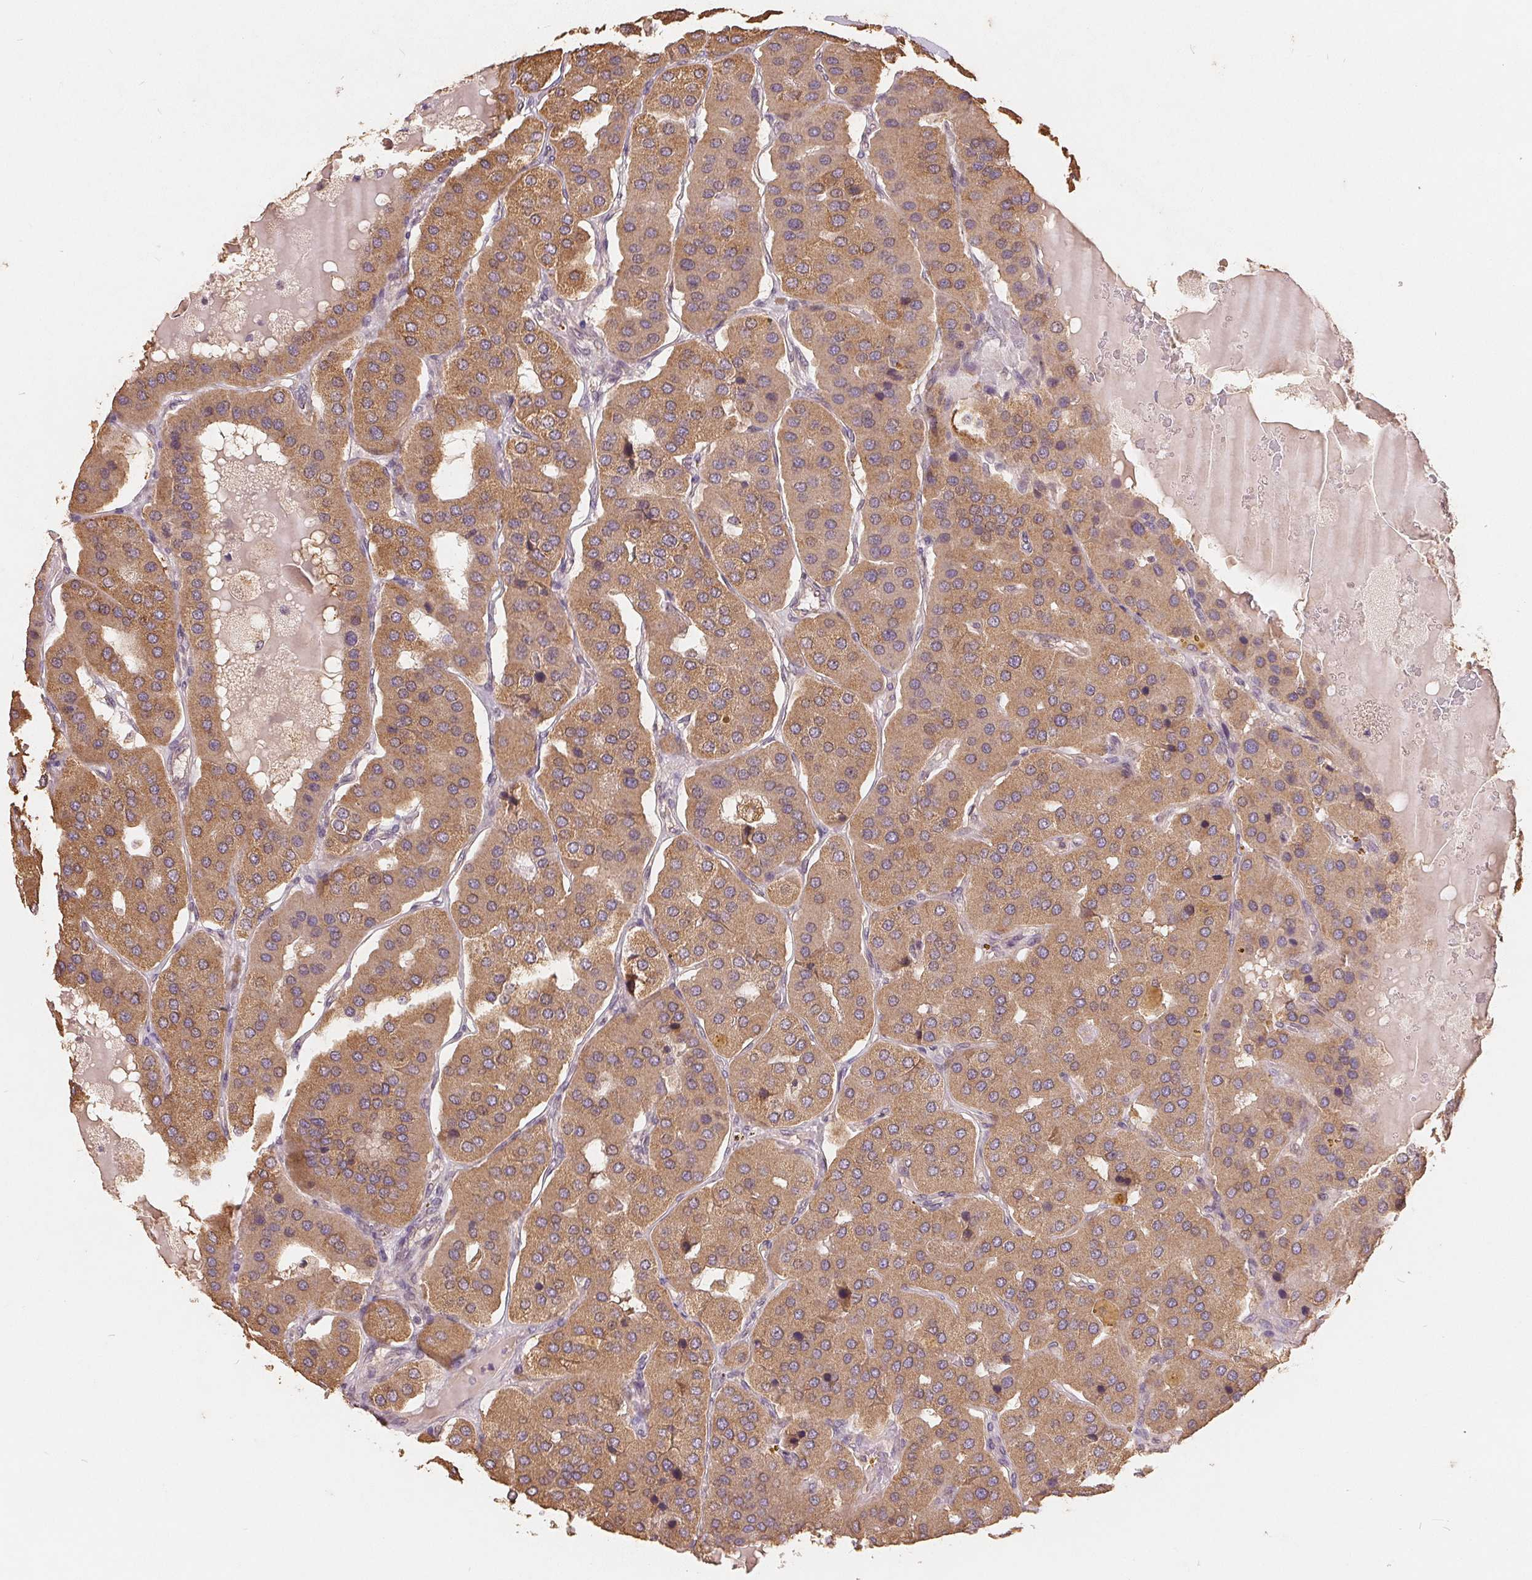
{"staining": {"intensity": "moderate", "quantity": ">75%", "location": "cytoplasmic/membranous"}, "tissue": "parathyroid gland", "cell_type": "Glandular cells", "image_type": "normal", "snomed": [{"axis": "morphology", "description": "Normal tissue, NOS"}, {"axis": "morphology", "description": "Adenoma, NOS"}, {"axis": "topography", "description": "Parathyroid gland"}], "caption": "Immunohistochemistry (IHC) of benign parathyroid gland shows medium levels of moderate cytoplasmic/membranous staining in about >75% of glandular cells.", "gene": "CDIPT", "patient": {"sex": "female", "age": 86}}